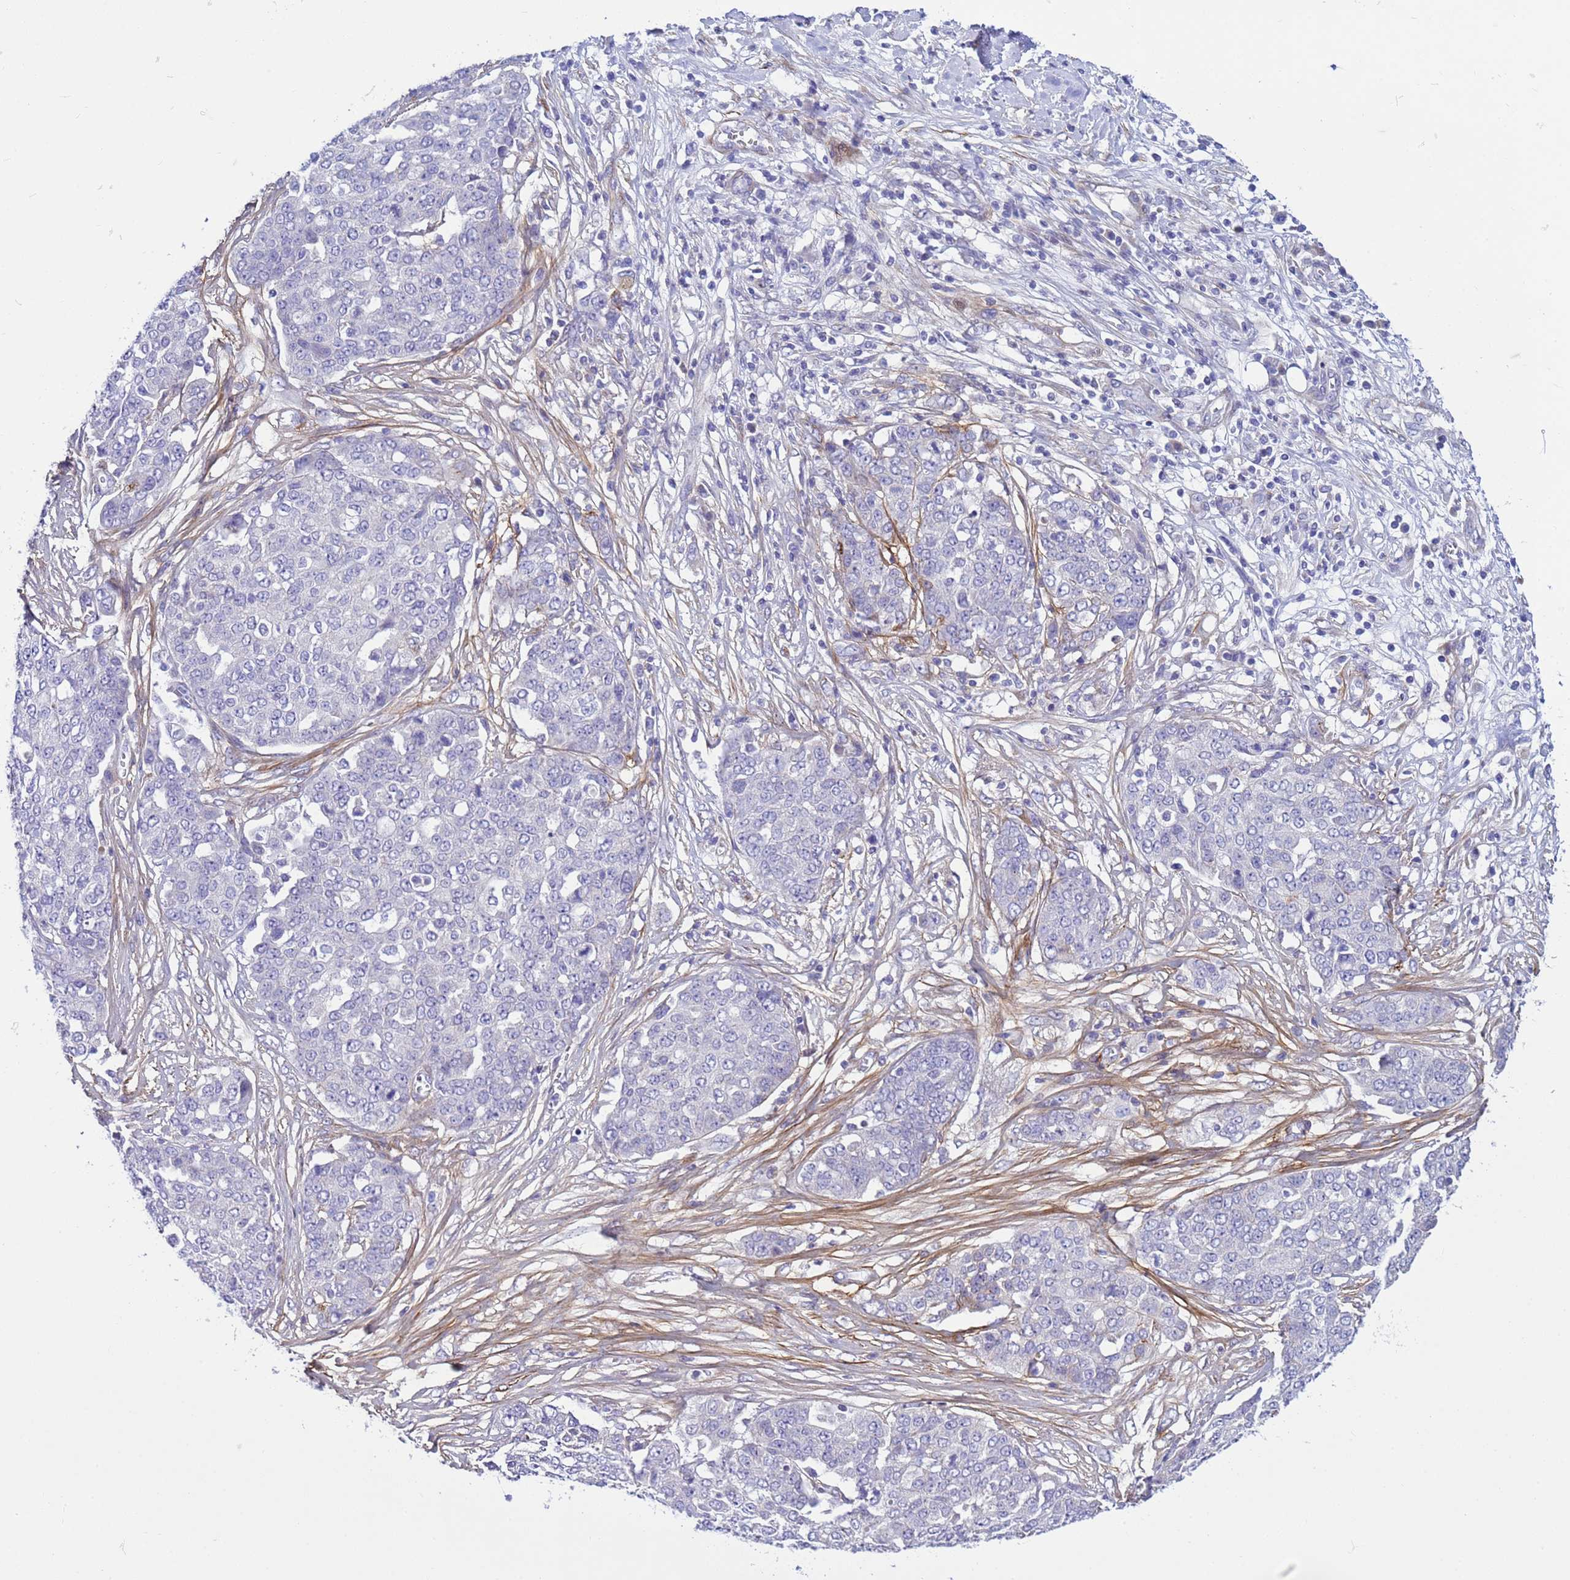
{"staining": {"intensity": "negative", "quantity": "none", "location": "none"}, "tissue": "ovarian cancer", "cell_type": "Tumor cells", "image_type": "cancer", "snomed": [{"axis": "morphology", "description": "Cystadenocarcinoma, serous, NOS"}, {"axis": "topography", "description": "Soft tissue"}, {"axis": "topography", "description": "Ovary"}], "caption": "IHC image of neoplastic tissue: human ovarian cancer stained with DAB (3,3'-diaminobenzidine) demonstrates no significant protein staining in tumor cells.", "gene": "P2RX7", "patient": {"sex": "female", "age": 57}}